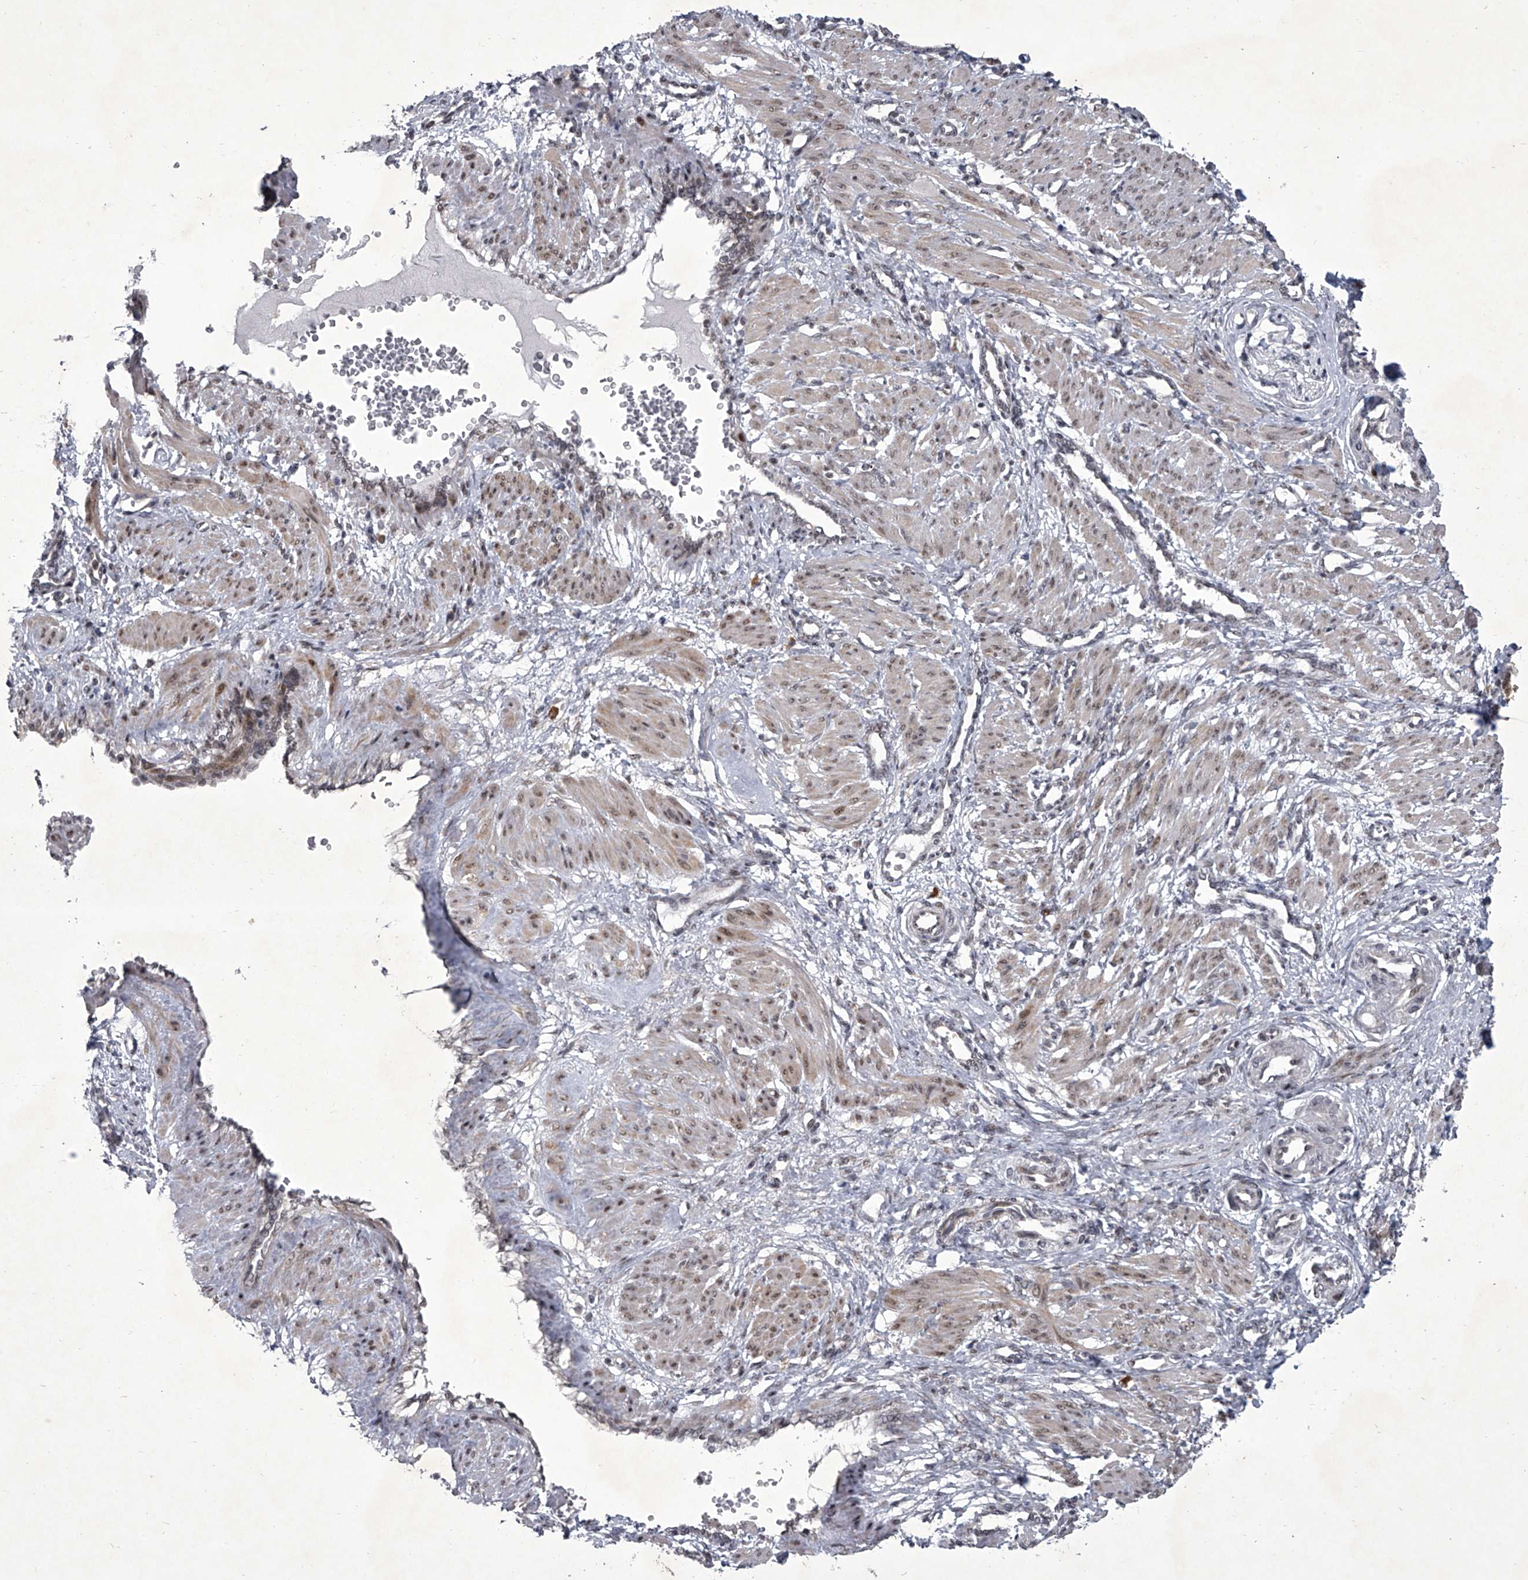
{"staining": {"intensity": "moderate", "quantity": "25%-75%", "location": "cytoplasmic/membranous,nuclear"}, "tissue": "smooth muscle", "cell_type": "Smooth muscle cells", "image_type": "normal", "snomed": [{"axis": "morphology", "description": "Normal tissue, NOS"}, {"axis": "topography", "description": "Endometrium"}], "caption": "Brown immunohistochemical staining in unremarkable smooth muscle shows moderate cytoplasmic/membranous,nuclear staining in approximately 25%-75% of smooth muscle cells.", "gene": "MLLT1", "patient": {"sex": "female", "age": 33}}